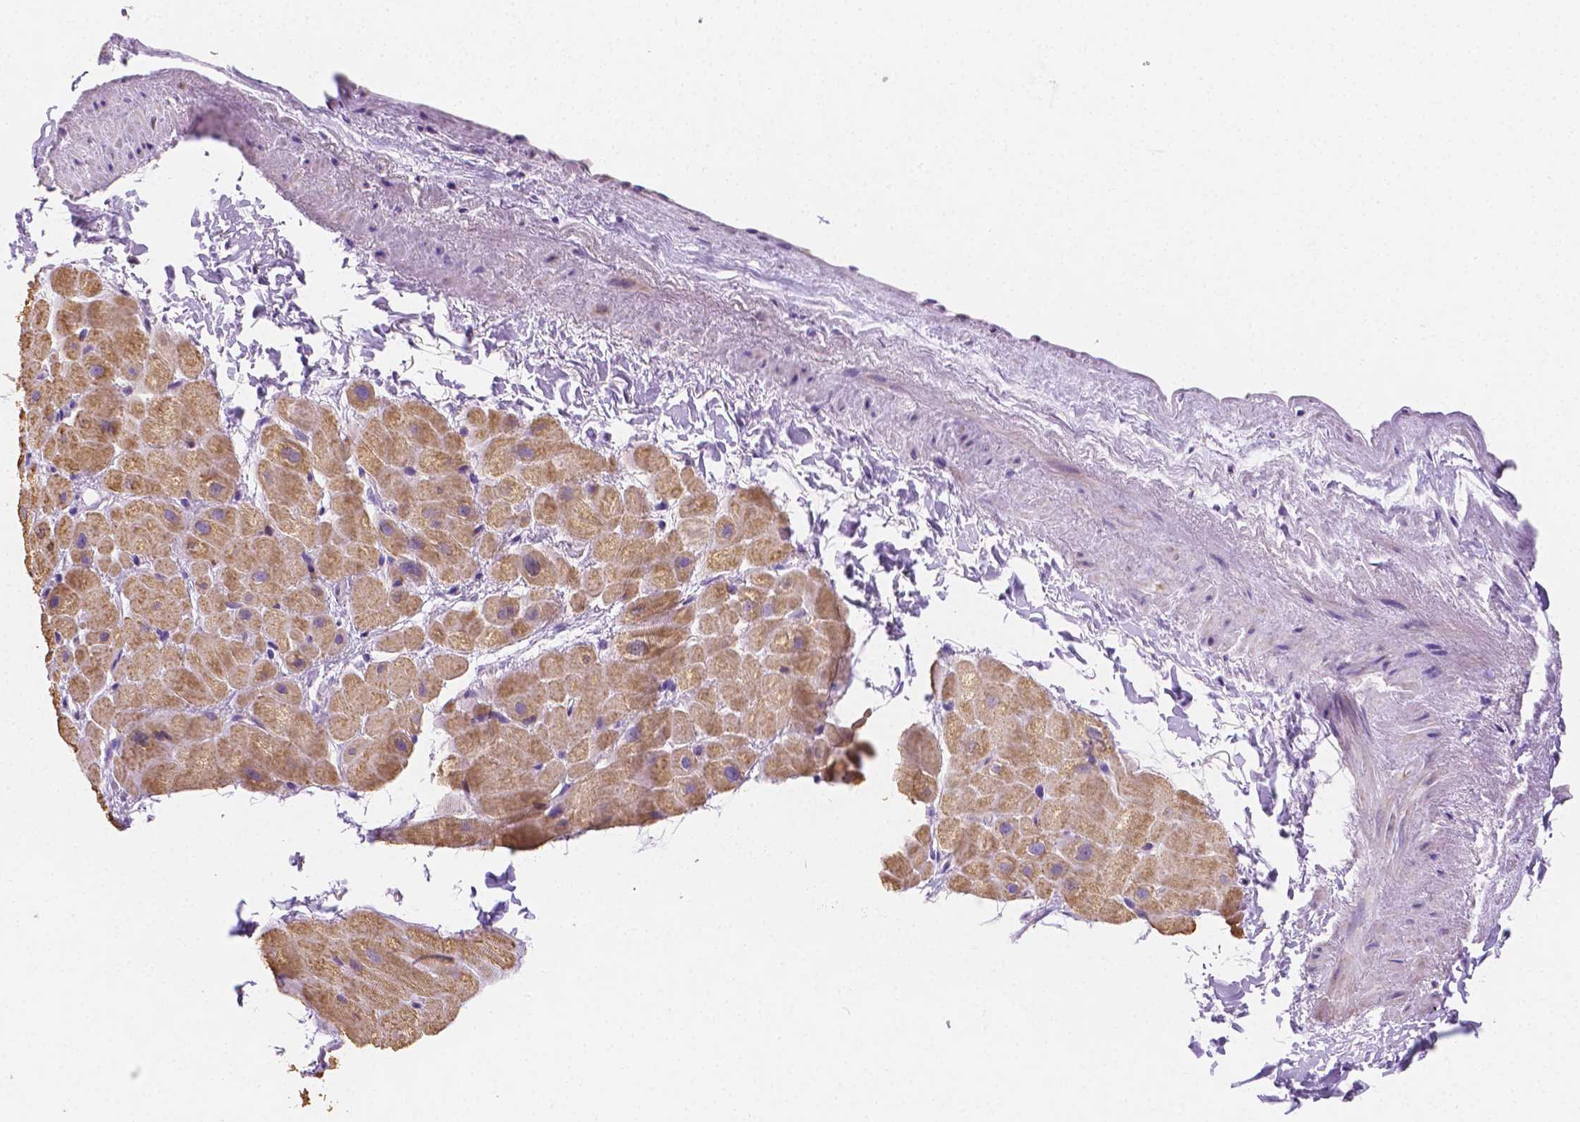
{"staining": {"intensity": "moderate", "quantity": "25%-75%", "location": "cytoplasmic/membranous"}, "tissue": "heart muscle", "cell_type": "Cardiomyocytes", "image_type": "normal", "snomed": [{"axis": "morphology", "description": "Normal tissue, NOS"}, {"axis": "topography", "description": "Heart"}], "caption": "This micrograph displays normal heart muscle stained with IHC to label a protein in brown. The cytoplasmic/membranous of cardiomyocytes show moderate positivity for the protein. Nuclei are counter-stained blue.", "gene": "TMEM130", "patient": {"sex": "male", "age": 62}}